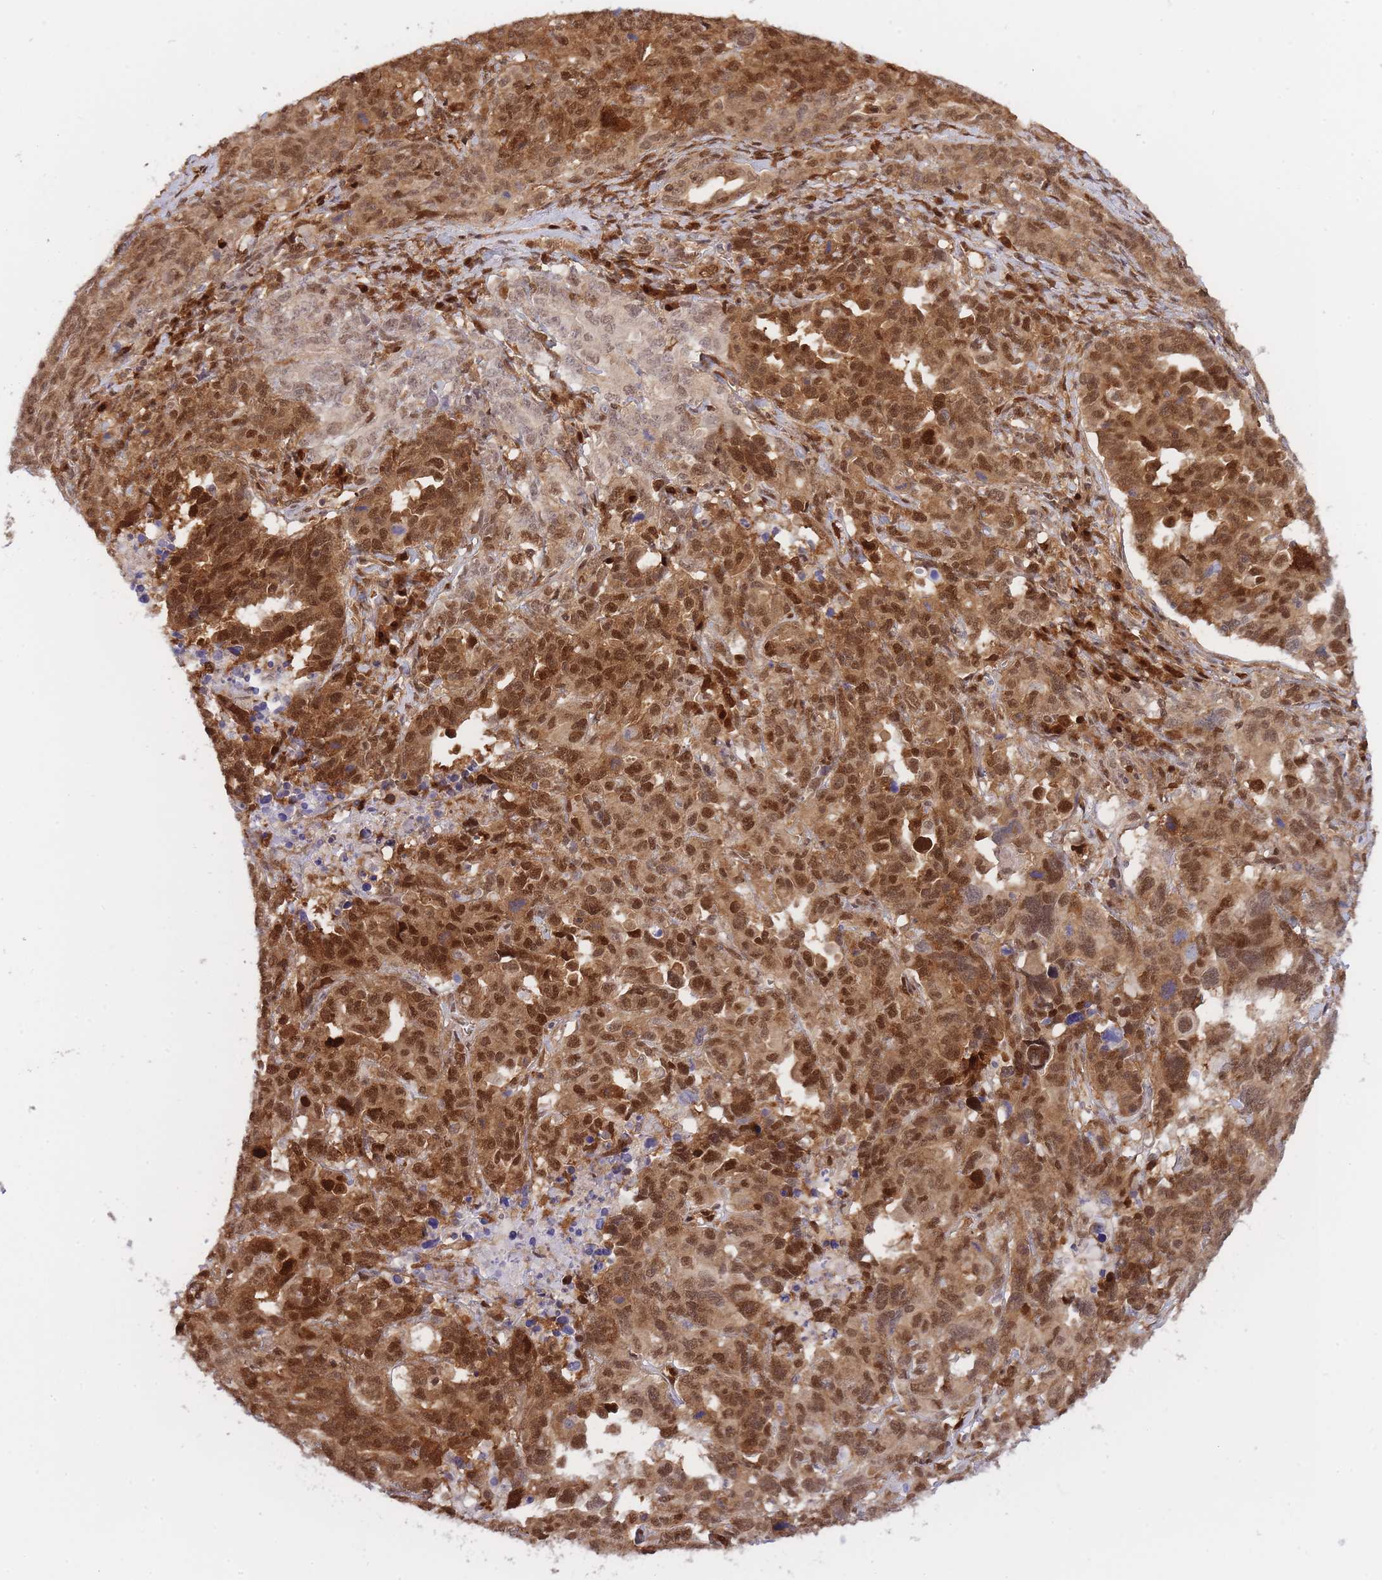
{"staining": {"intensity": "strong", "quantity": ">75%", "location": "cytoplasmic/membranous,nuclear"}, "tissue": "ovarian cancer", "cell_type": "Tumor cells", "image_type": "cancer", "snomed": [{"axis": "morphology", "description": "Carcinoma, endometroid"}, {"axis": "topography", "description": "Ovary"}], "caption": "Immunohistochemical staining of ovarian endometroid carcinoma exhibits high levels of strong cytoplasmic/membranous and nuclear protein staining in approximately >75% of tumor cells. The staining was performed using DAB (3,3'-diaminobenzidine) to visualize the protein expression in brown, while the nuclei were stained in blue with hematoxylin (Magnification: 20x).", "gene": "NSFL1C", "patient": {"sex": "female", "age": 62}}